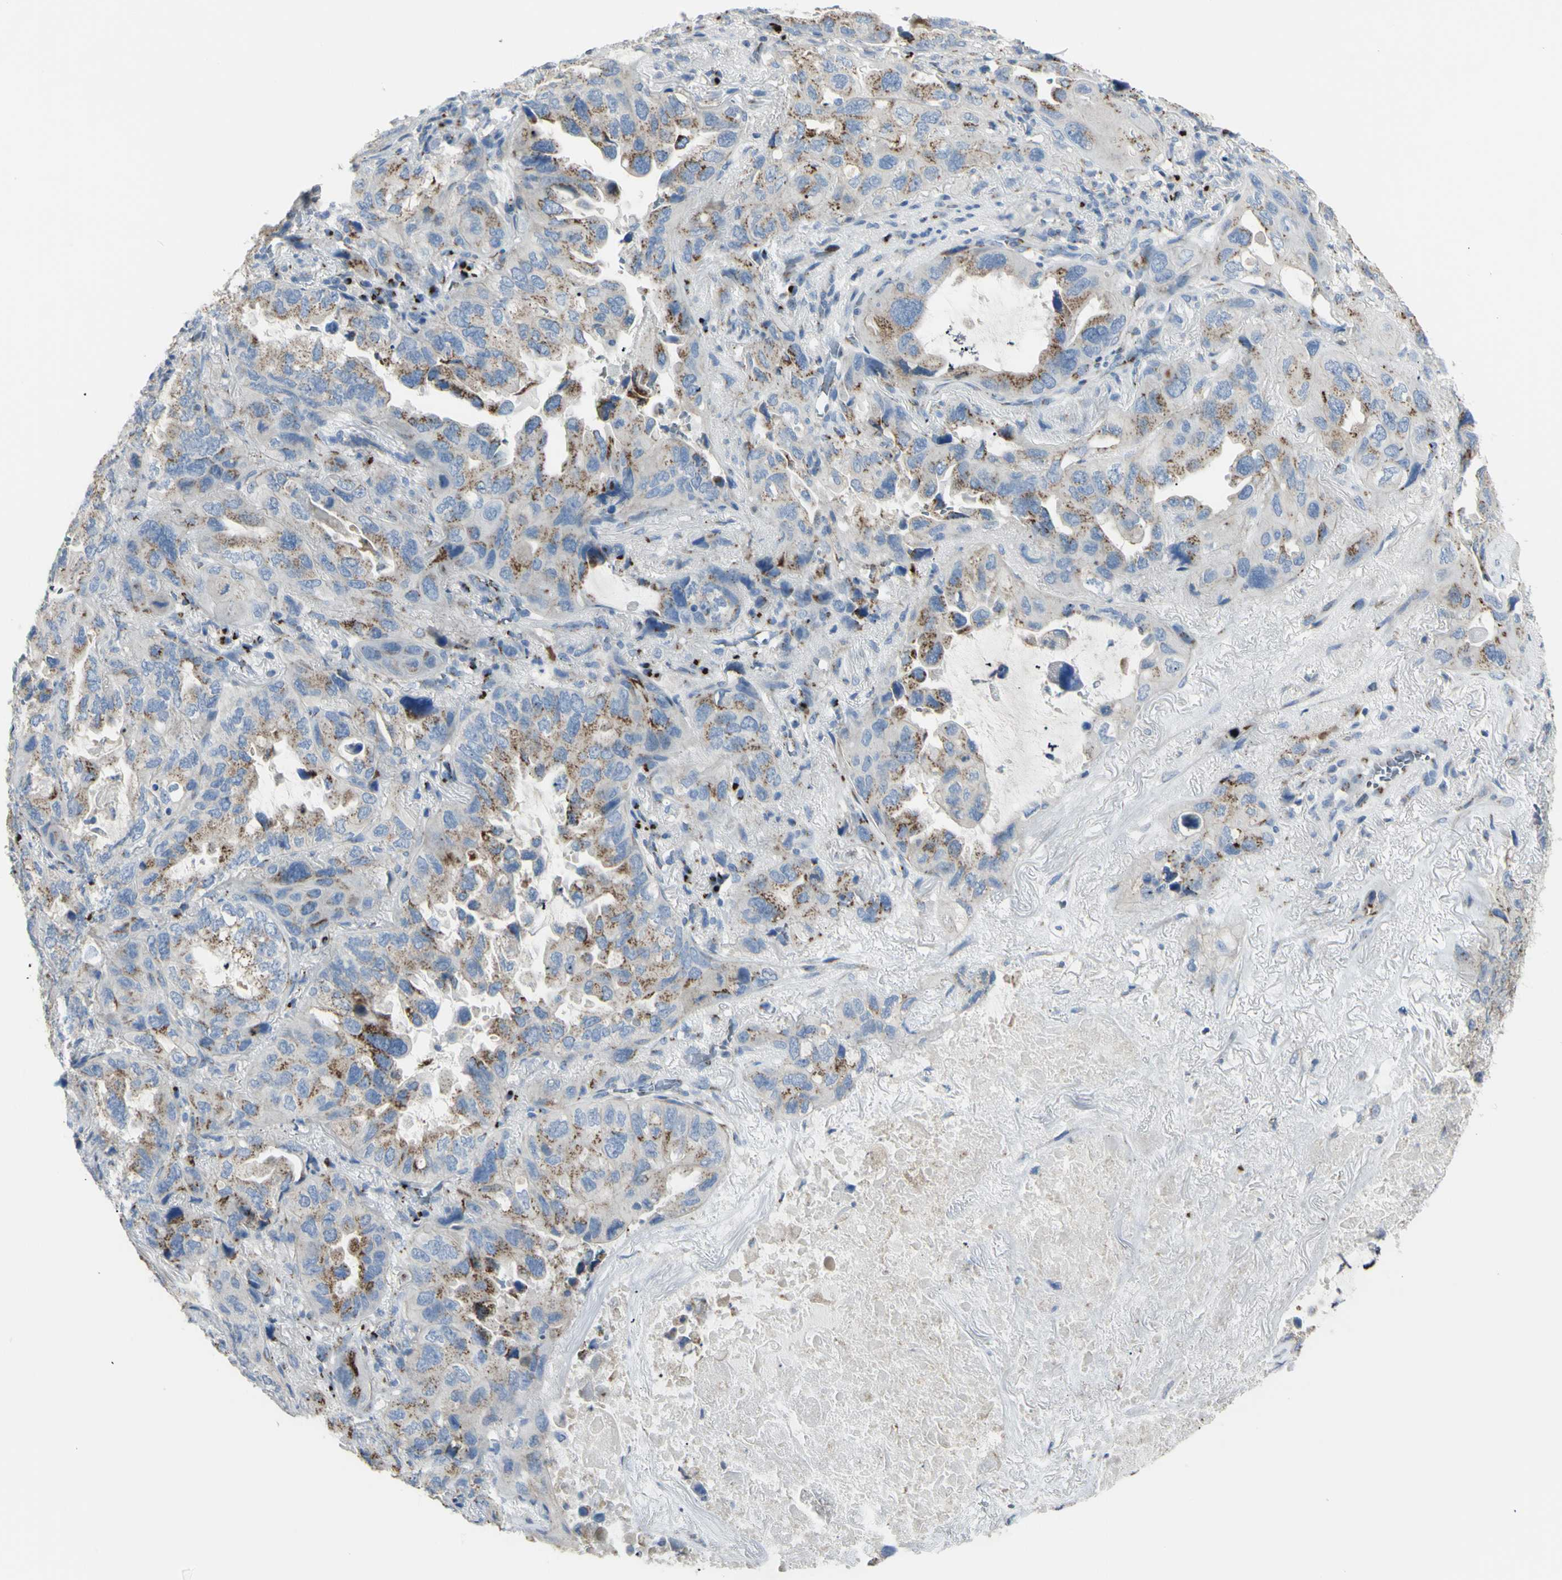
{"staining": {"intensity": "moderate", "quantity": "25%-75%", "location": "cytoplasmic/membranous"}, "tissue": "lung cancer", "cell_type": "Tumor cells", "image_type": "cancer", "snomed": [{"axis": "morphology", "description": "Squamous cell carcinoma, NOS"}, {"axis": "topography", "description": "Lung"}], "caption": "Lung squamous cell carcinoma stained with a protein marker reveals moderate staining in tumor cells.", "gene": "B4GALT3", "patient": {"sex": "female", "age": 73}}